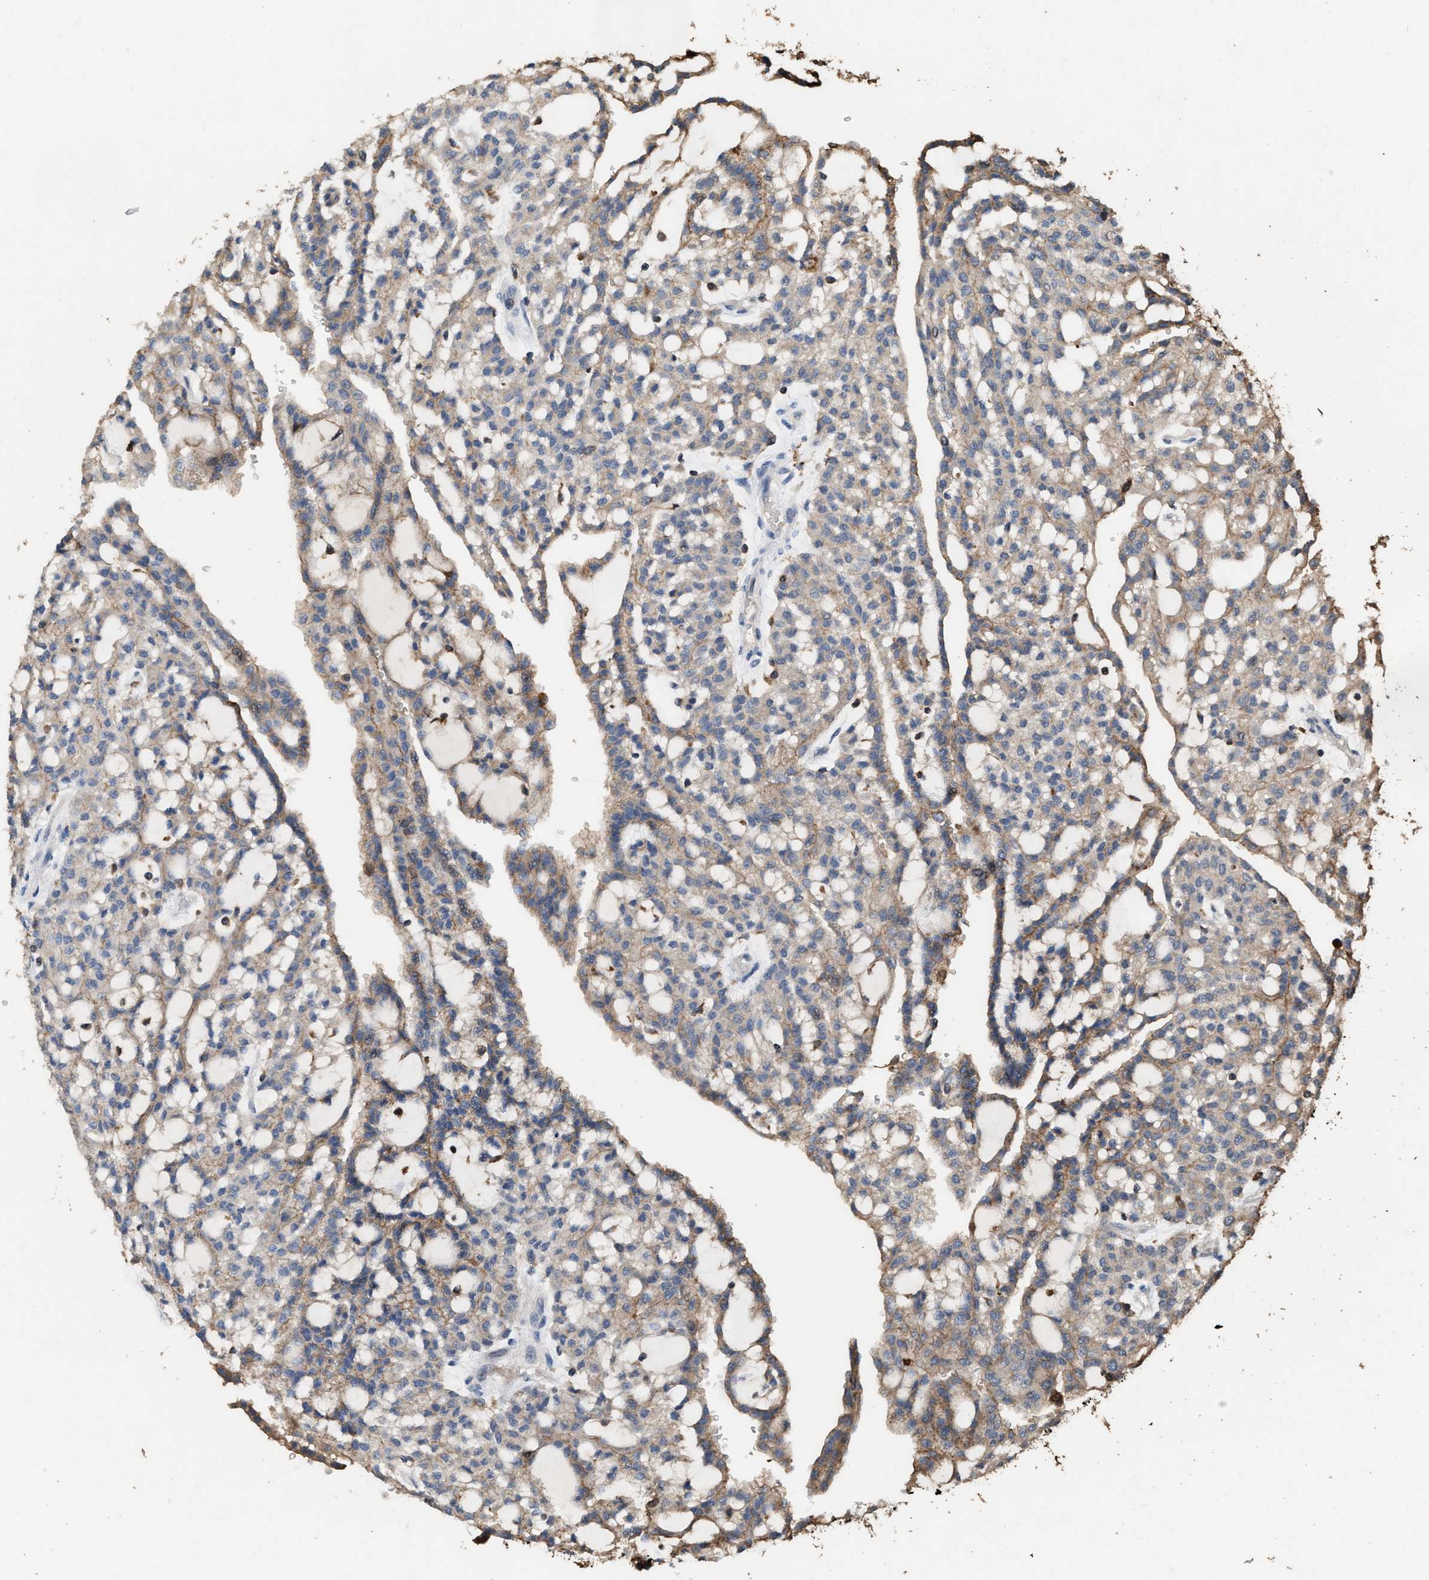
{"staining": {"intensity": "weak", "quantity": "25%-75%", "location": "cytoplasmic/membranous"}, "tissue": "renal cancer", "cell_type": "Tumor cells", "image_type": "cancer", "snomed": [{"axis": "morphology", "description": "Adenocarcinoma, NOS"}, {"axis": "topography", "description": "Kidney"}], "caption": "This photomicrograph displays immunohistochemistry (IHC) staining of adenocarcinoma (renal), with low weak cytoplasmic/membranous staining in about 25%-75% of tumor cells.", "gene": "TDRKH", "patient": {"sex": "male", "age": 63}}